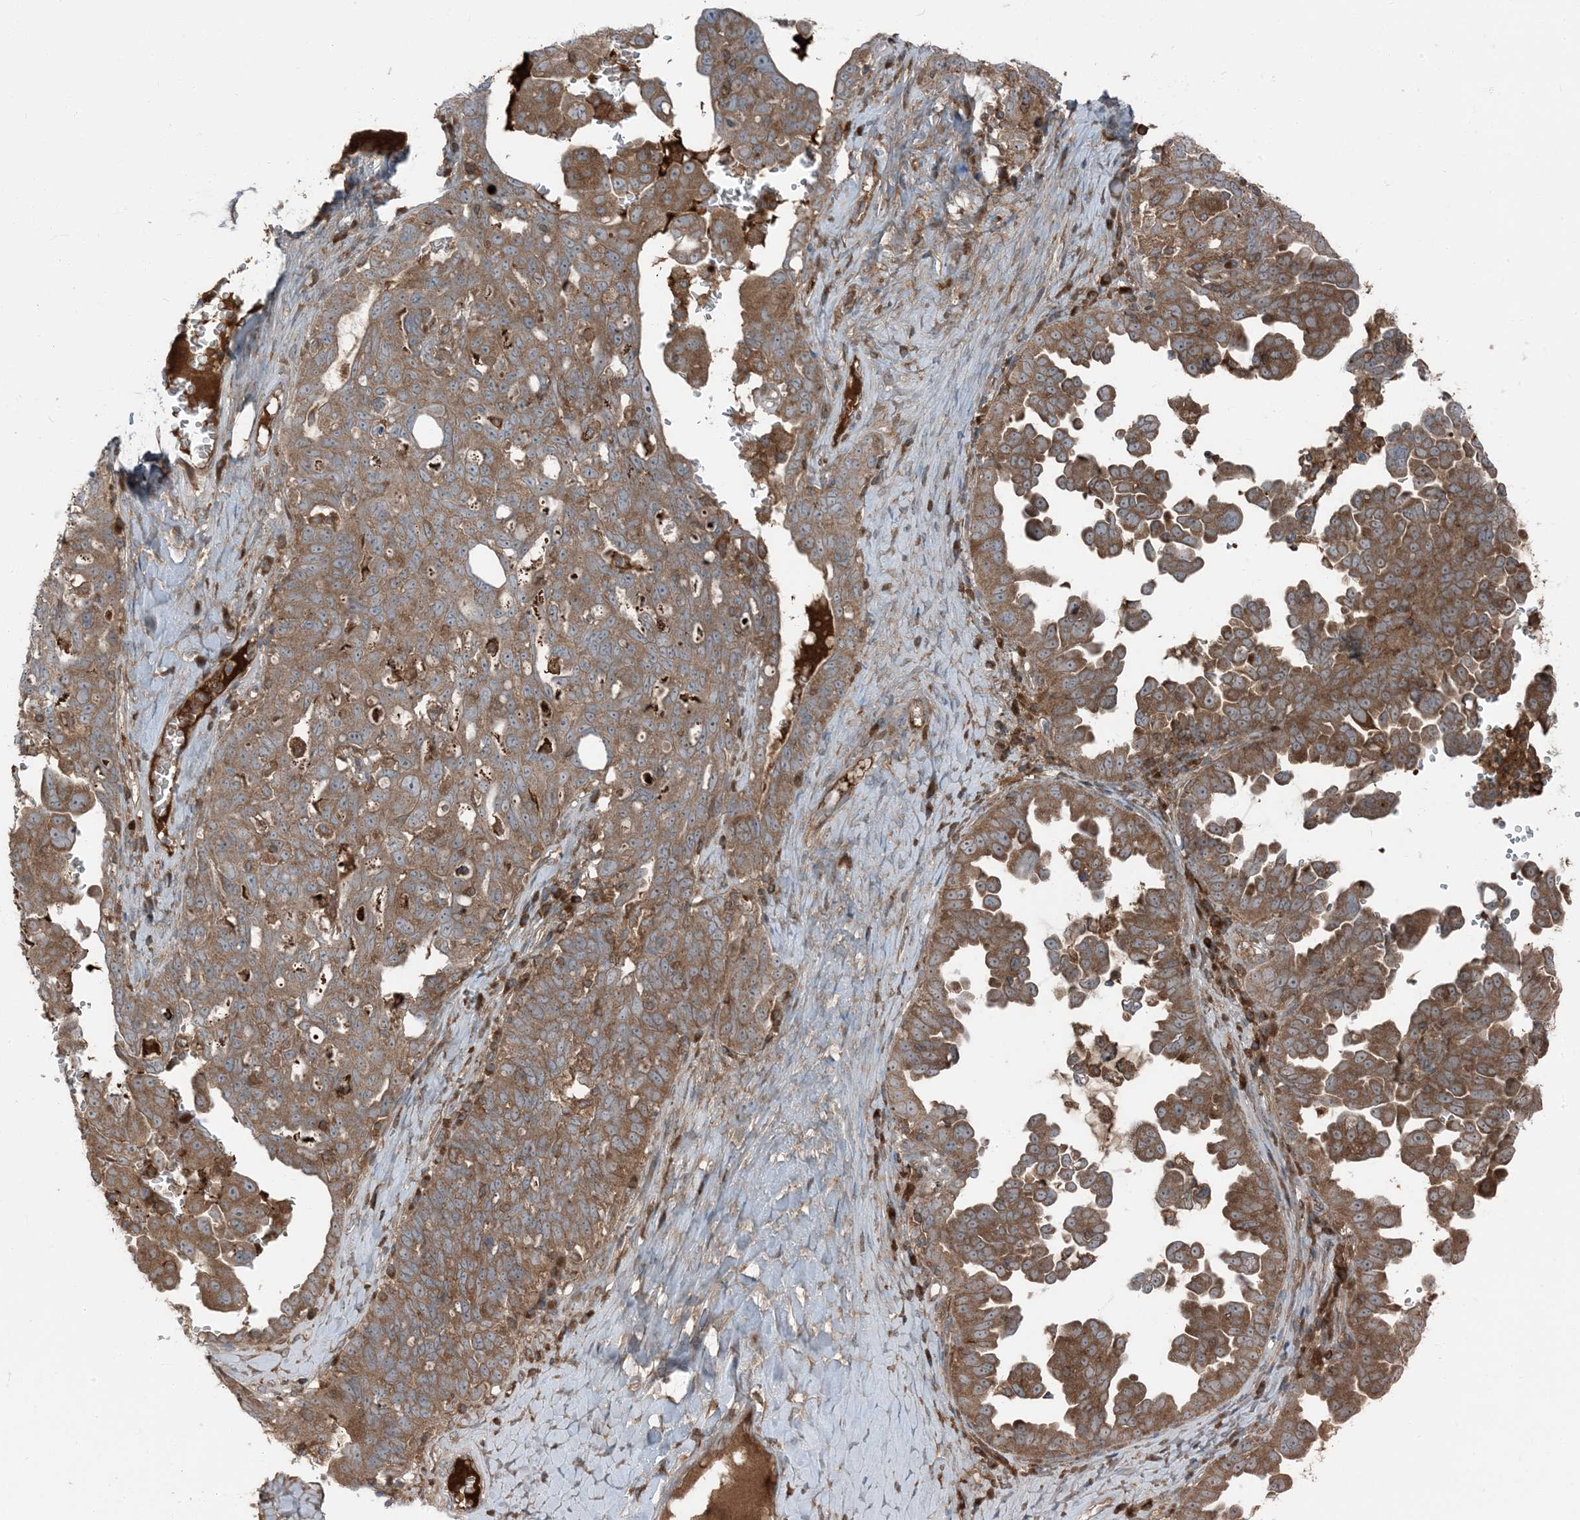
{"staining": {"intensity": "moderate", "quantity": ">75%", "location": "cytoplasmic/membranous"}, "tissue": "ovarian cancer", "cell_type": "Tumor cells", "image_type": "cancer", "snomed": [{"axis": "morphology", "description": "Carcinoma, endometroid"}, {"axis": "topography", "description": "Ovary"}], "caption": "Endometroid carcinoma (ovarian) tissue shows moderate cytoplasmic/membranous positivity in approximately >75% of tumor cells, visualized by immunohistochemistry.", "gene": "RAB3GAP1", "patient": {"sex": "female", "age": 62}}